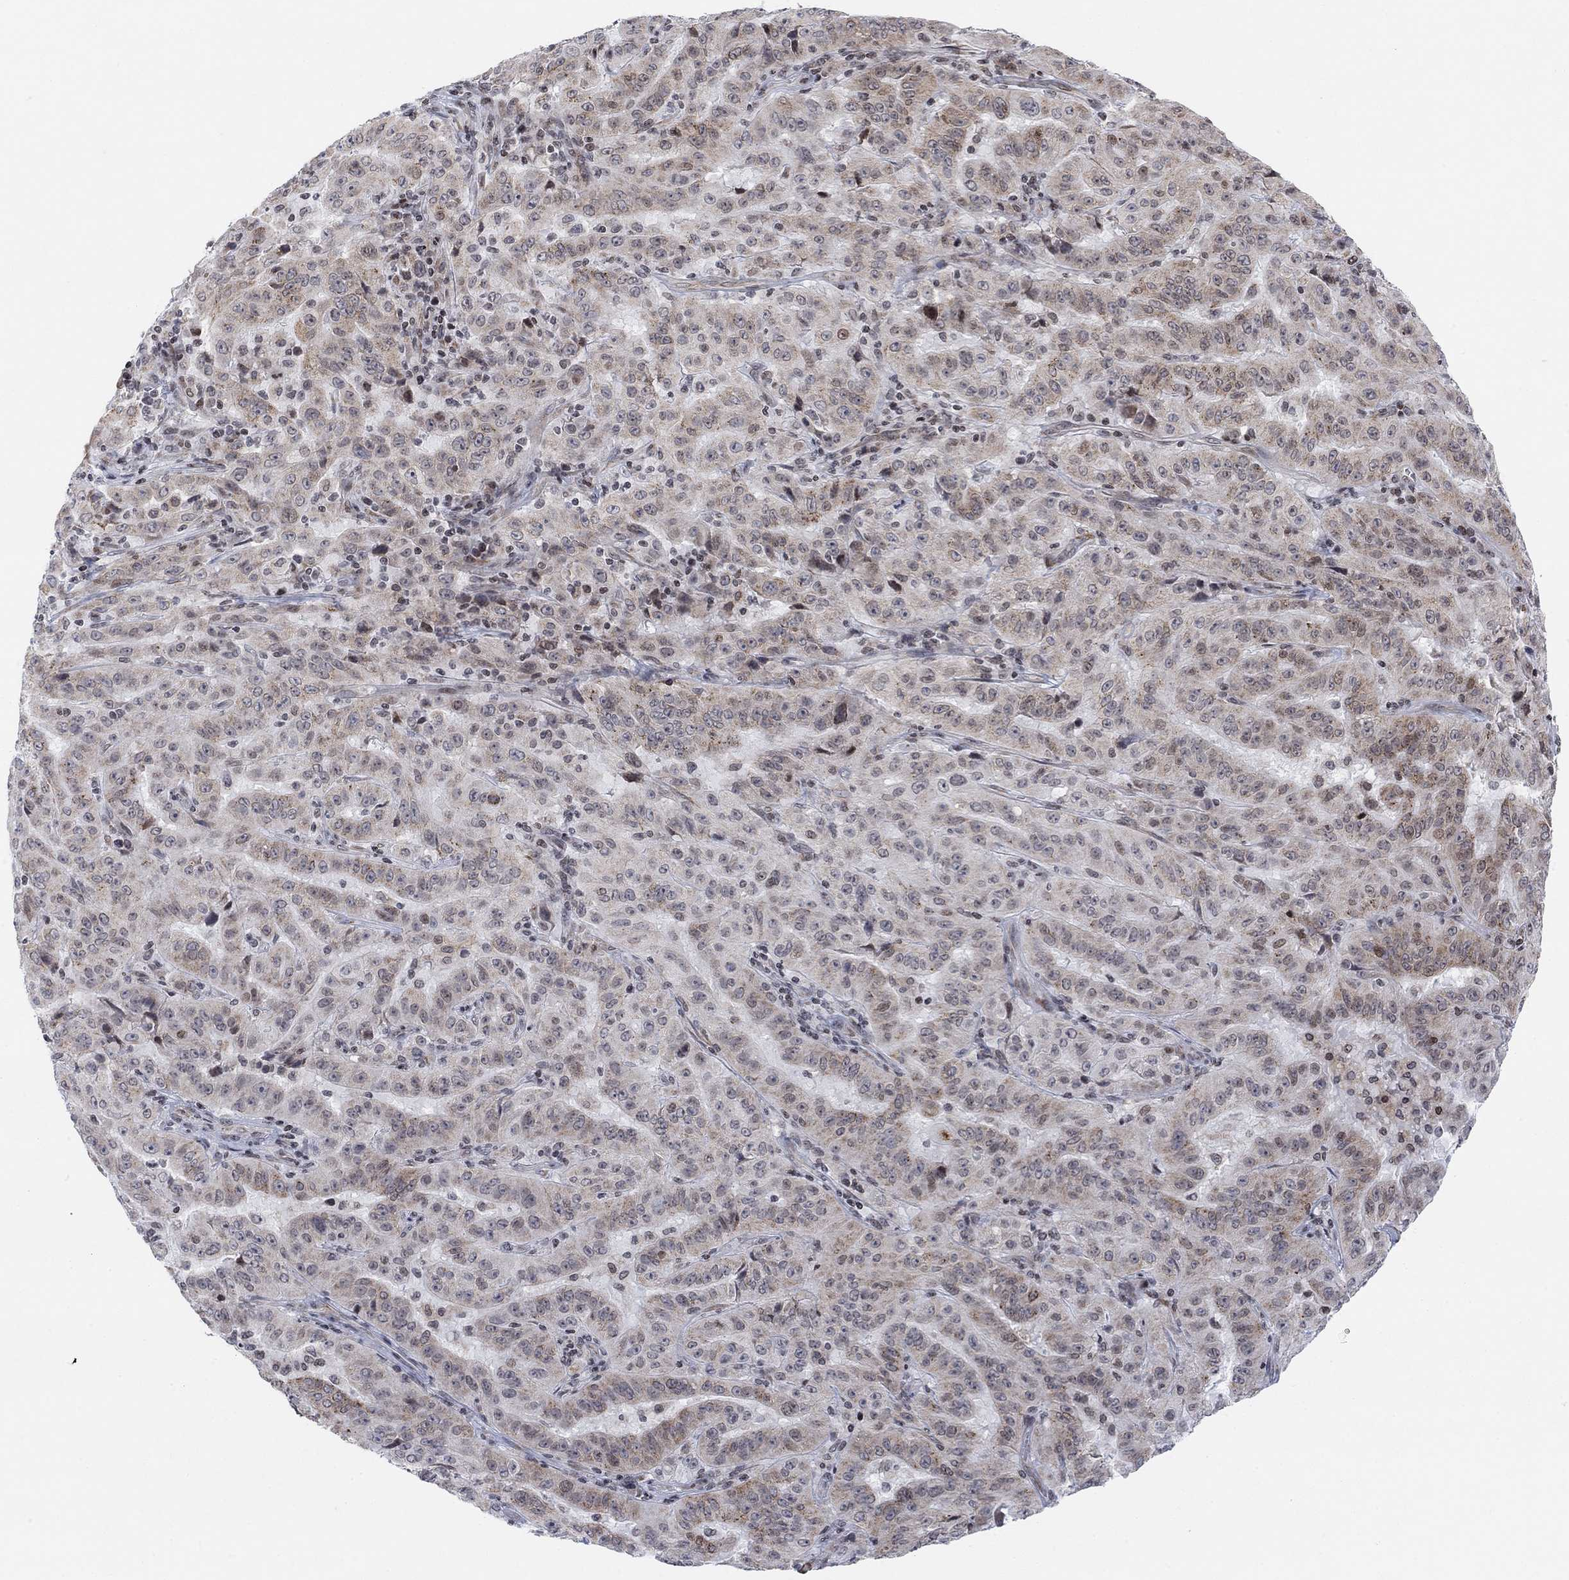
{"staining": {"intensity": "weak", "quantity": "<25%", "location": "cytoplasmic/membranous"}, "tissue": "pancreatic cancer", "cell_type": "Tumor cells", "image_type": "cancer", "snomed": [{"axis": "morphology", "description": "Adenocarcinoma, NOS"}, {"axis": "topography", "description": "Pancreas"}], "caption": "This photomicrograph is of adenocarcinoma (pancreatic) stained with IHC to label a protein in brown with the nuclei are counter-stained blue. There is no staining in tumor cells.", "gene": "ABHD14A", "patient": {"sex": "male", "age": 63}}